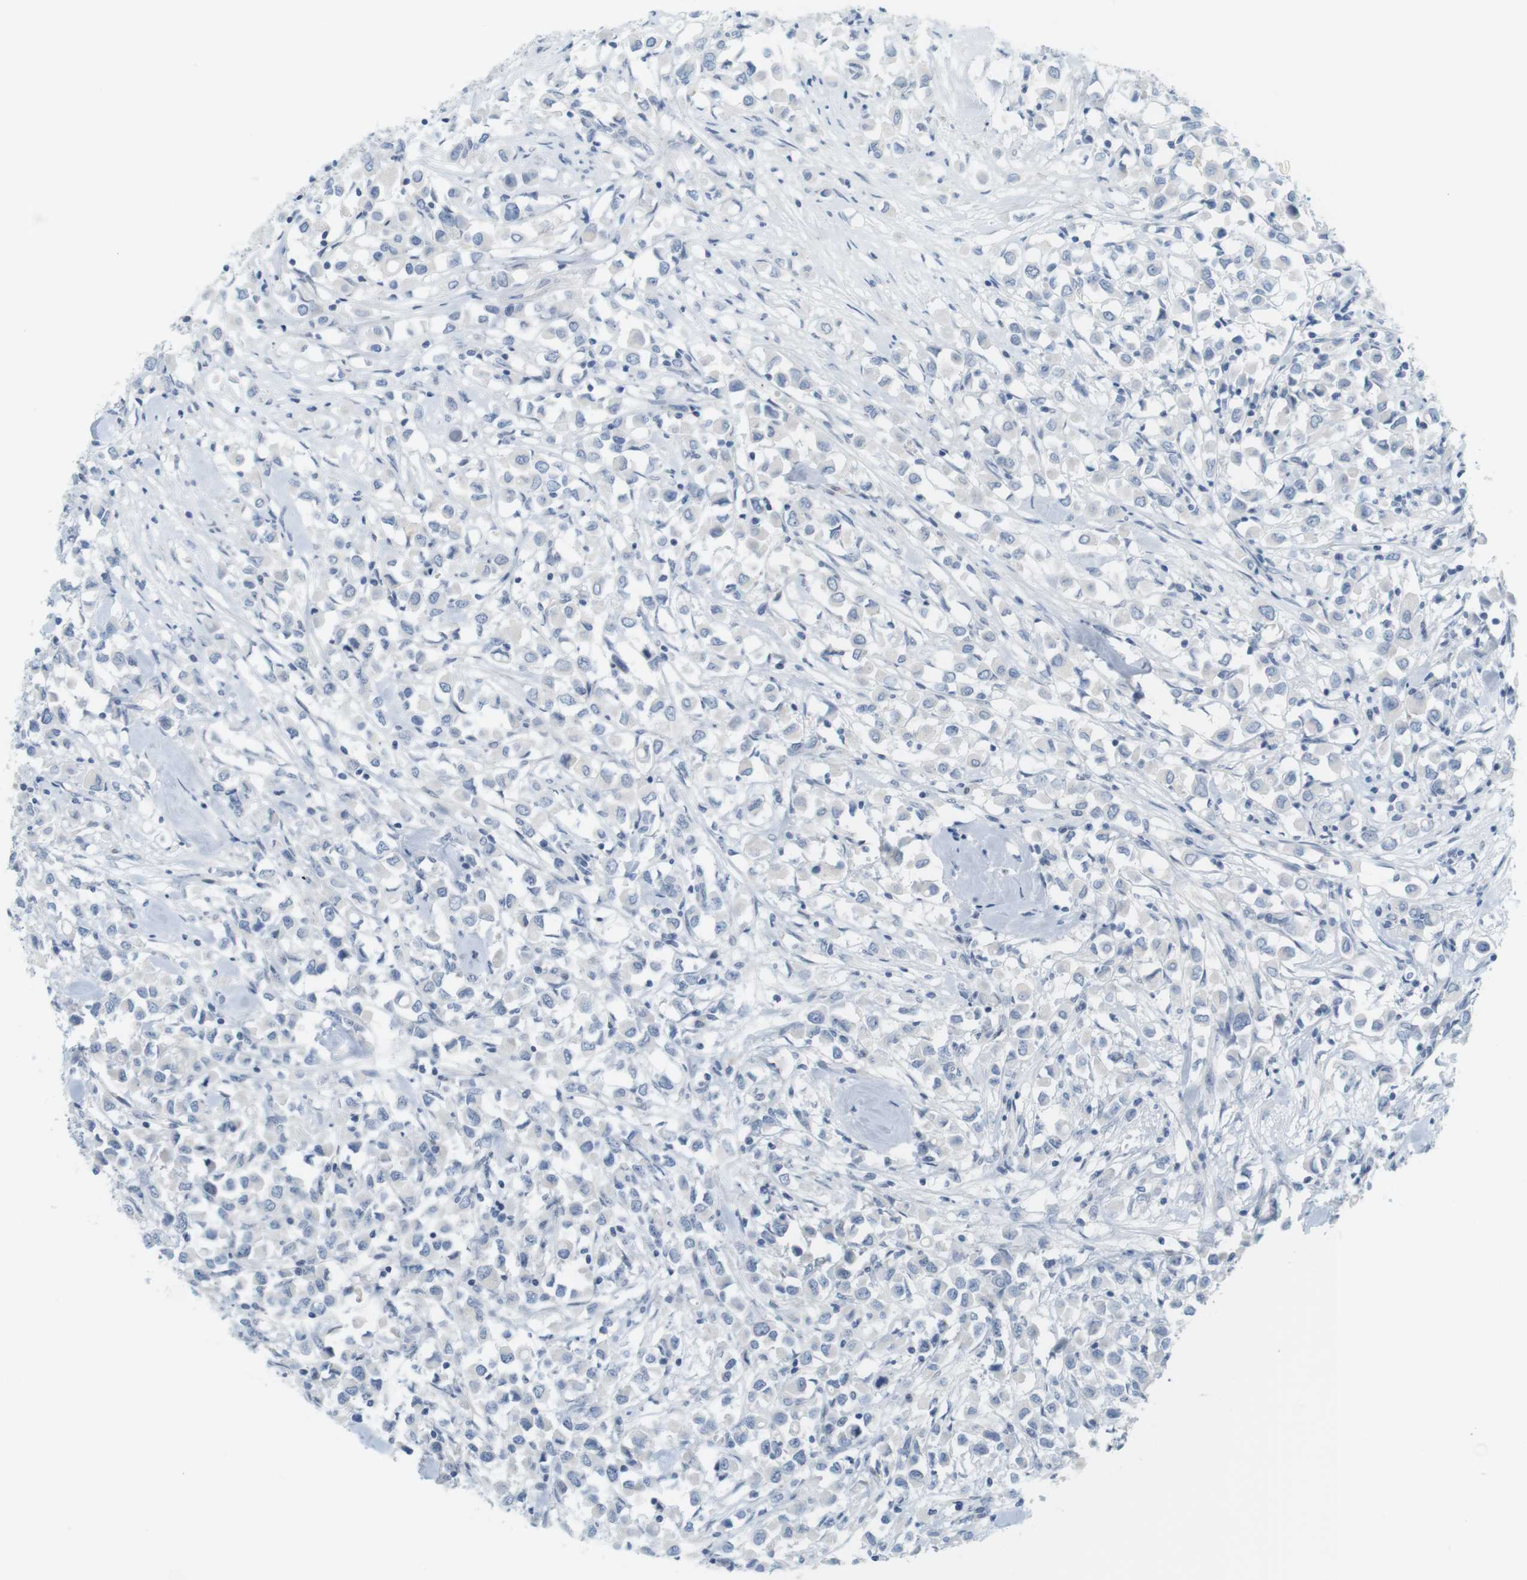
{"staining": {"intensity": "negative", "quantity": "none", "location": "none"}, "tissue": "breast cancer", "cell_type": "Tumor cells", "image_type": "cancer", "snomed": [{"axis": "morphology", "description": "Duct carcinoma"}, {"axis": "topography", "description": "Breast"}], "caption": "The immunohistochemistry (IHC) micrograph has no significant staining in tumor cells of breast cancer (intraductal carcinoma) tissue. The staining was performed using DAB (3,3'-diaminobenzidine) to visualize the protein expression in brown, while the nuclei were stained in blue with hematoxylin (Magnification: 20x).", "gene": "CREB3L2", "patient": {"sex": "female", "age": 61}}